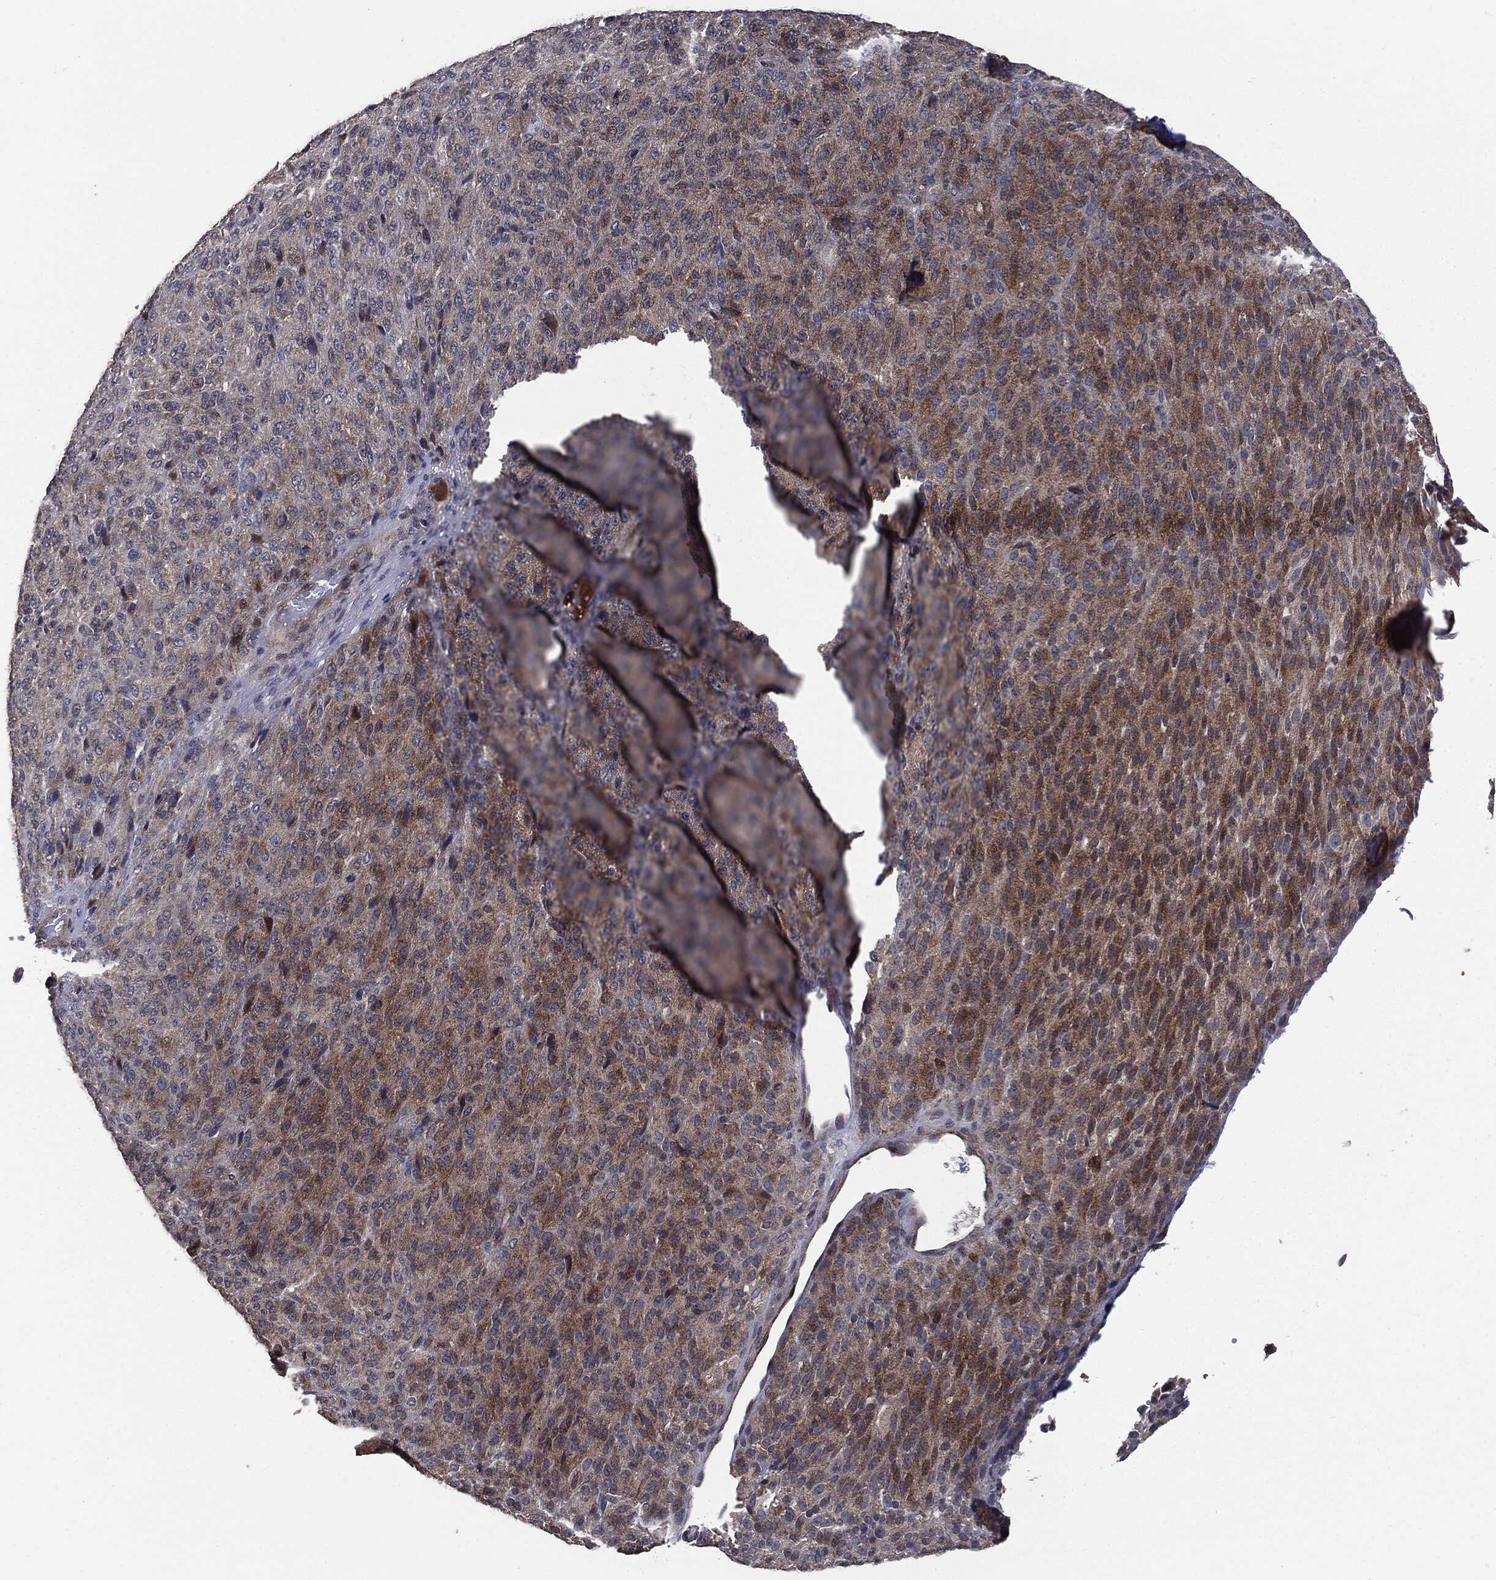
{"staining": {"intensity": "moderate", "quantity": "25%-75%", "location": "cytoplasmic/membranous"}, "tissue": "melanoma", "cell_type": "Tumor cells", "image_type": "cancer", "snomed": [{"axis": "morphology", "description": "Malignant melanoma, Metastatic site"}, {"axis": "topography", "description": "Brain"}], "caption": "Protein expression analysis of human melanoma reveals moderate cytoplasmic/membranous expression in approximately 25%-75% of tumor cells. Immunohistochemistry (ihc) stains the protein of interest in brown and the nuclei are stained blue.", "gene": "MTOR", "patient": {"sex": "female", "age": 56}}